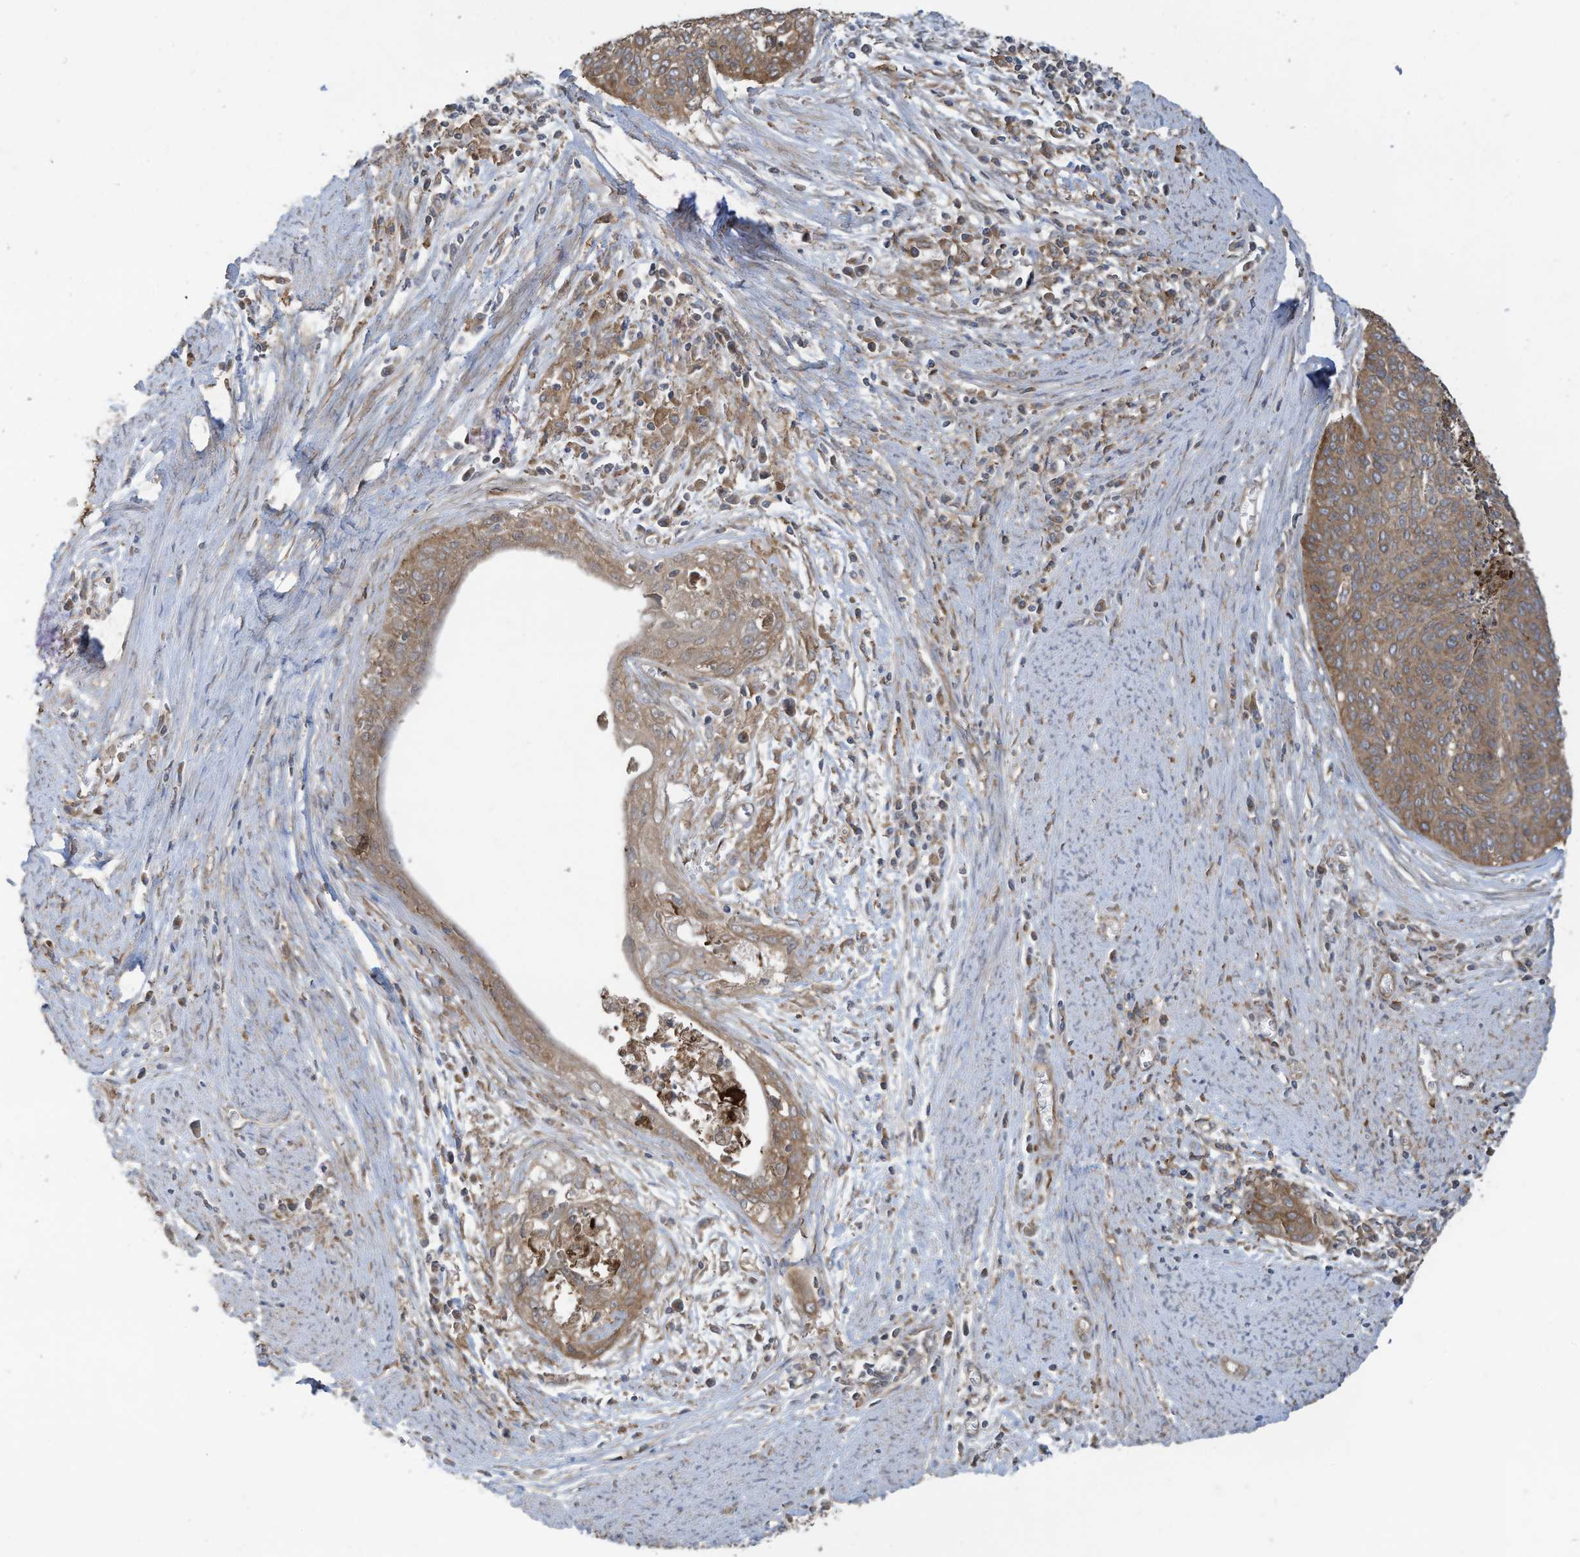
{"staining": {"intensity": "moderate", "quantity": ">75%", "location": "cytoplasmic/membranous"}, "tissue": "cervical cancer", "cell_type": "Tumor cells", "image_type": "cancer", "snomed": [{"axis": "morphology", "description": "Squamous cell carcinoma, NOS"}, {"axis": "topography", "description": "Cervix"}], "caption": "An image of cervical squamous cell carcinoma stained for a protein shows moderate cytoplasmic/membranous brown staining in tumor cells.", "gene": "CGAS", "patient": {"sex": "female", "age": 55}}